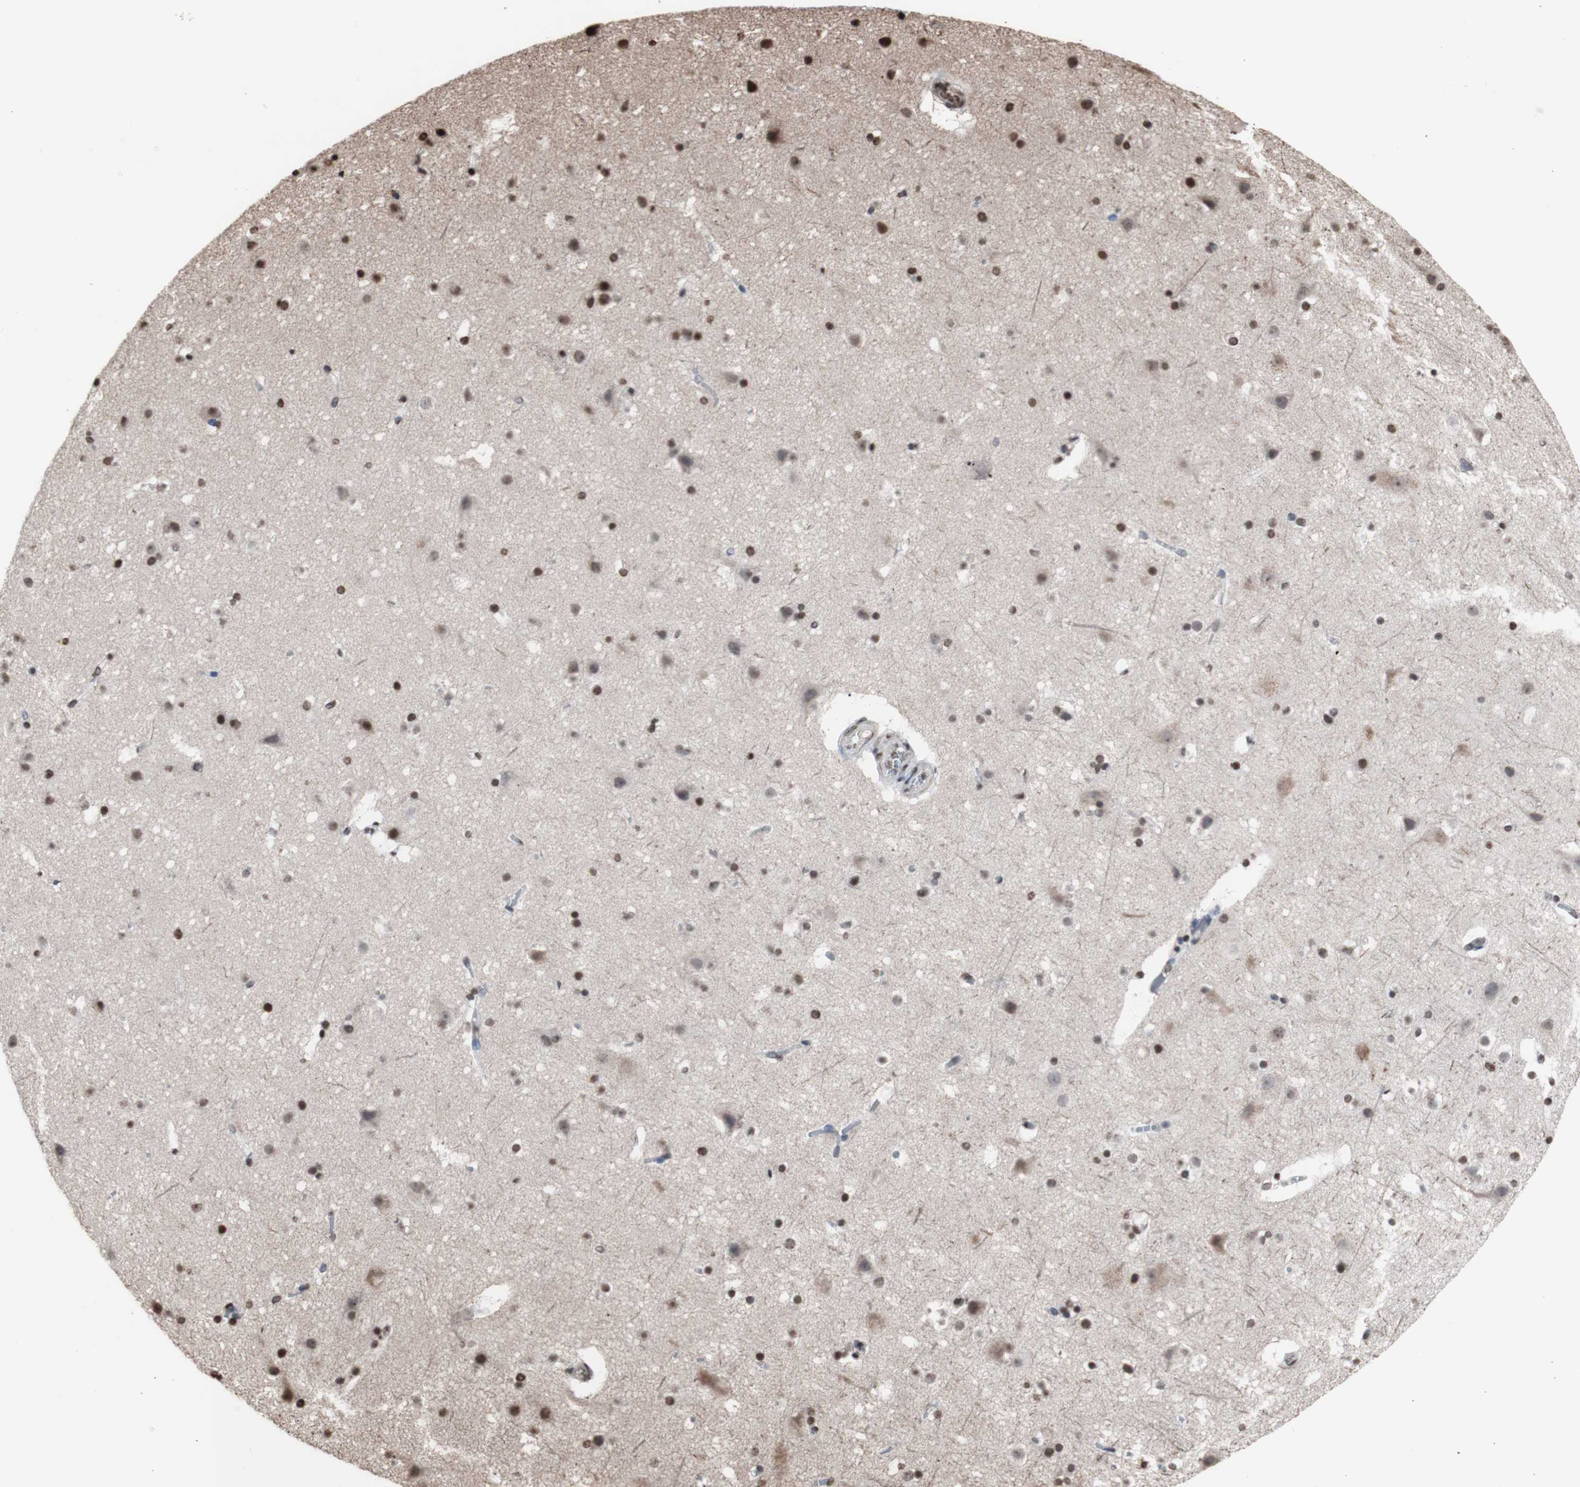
{"staining": {"intensity": "moderate", "quantity": ">75%", "location": "nuclear"}, "tissue": "cerebral cortex", "cell_type": "Endothelial cells", "image_type": "normal", "snomed": [{"axis": "morphology", "description": "Normal tissue, NOS"}, {"axis": "topography", "description": "Cerebral cortex"}], "caption": "Endothelial cells exhibit medium levels of moderate nuclear staining in about >75% of cells in benign human cerebral cortex.", "gene": "SNAI2", "patient": {"sex": "male", "age": 45}}